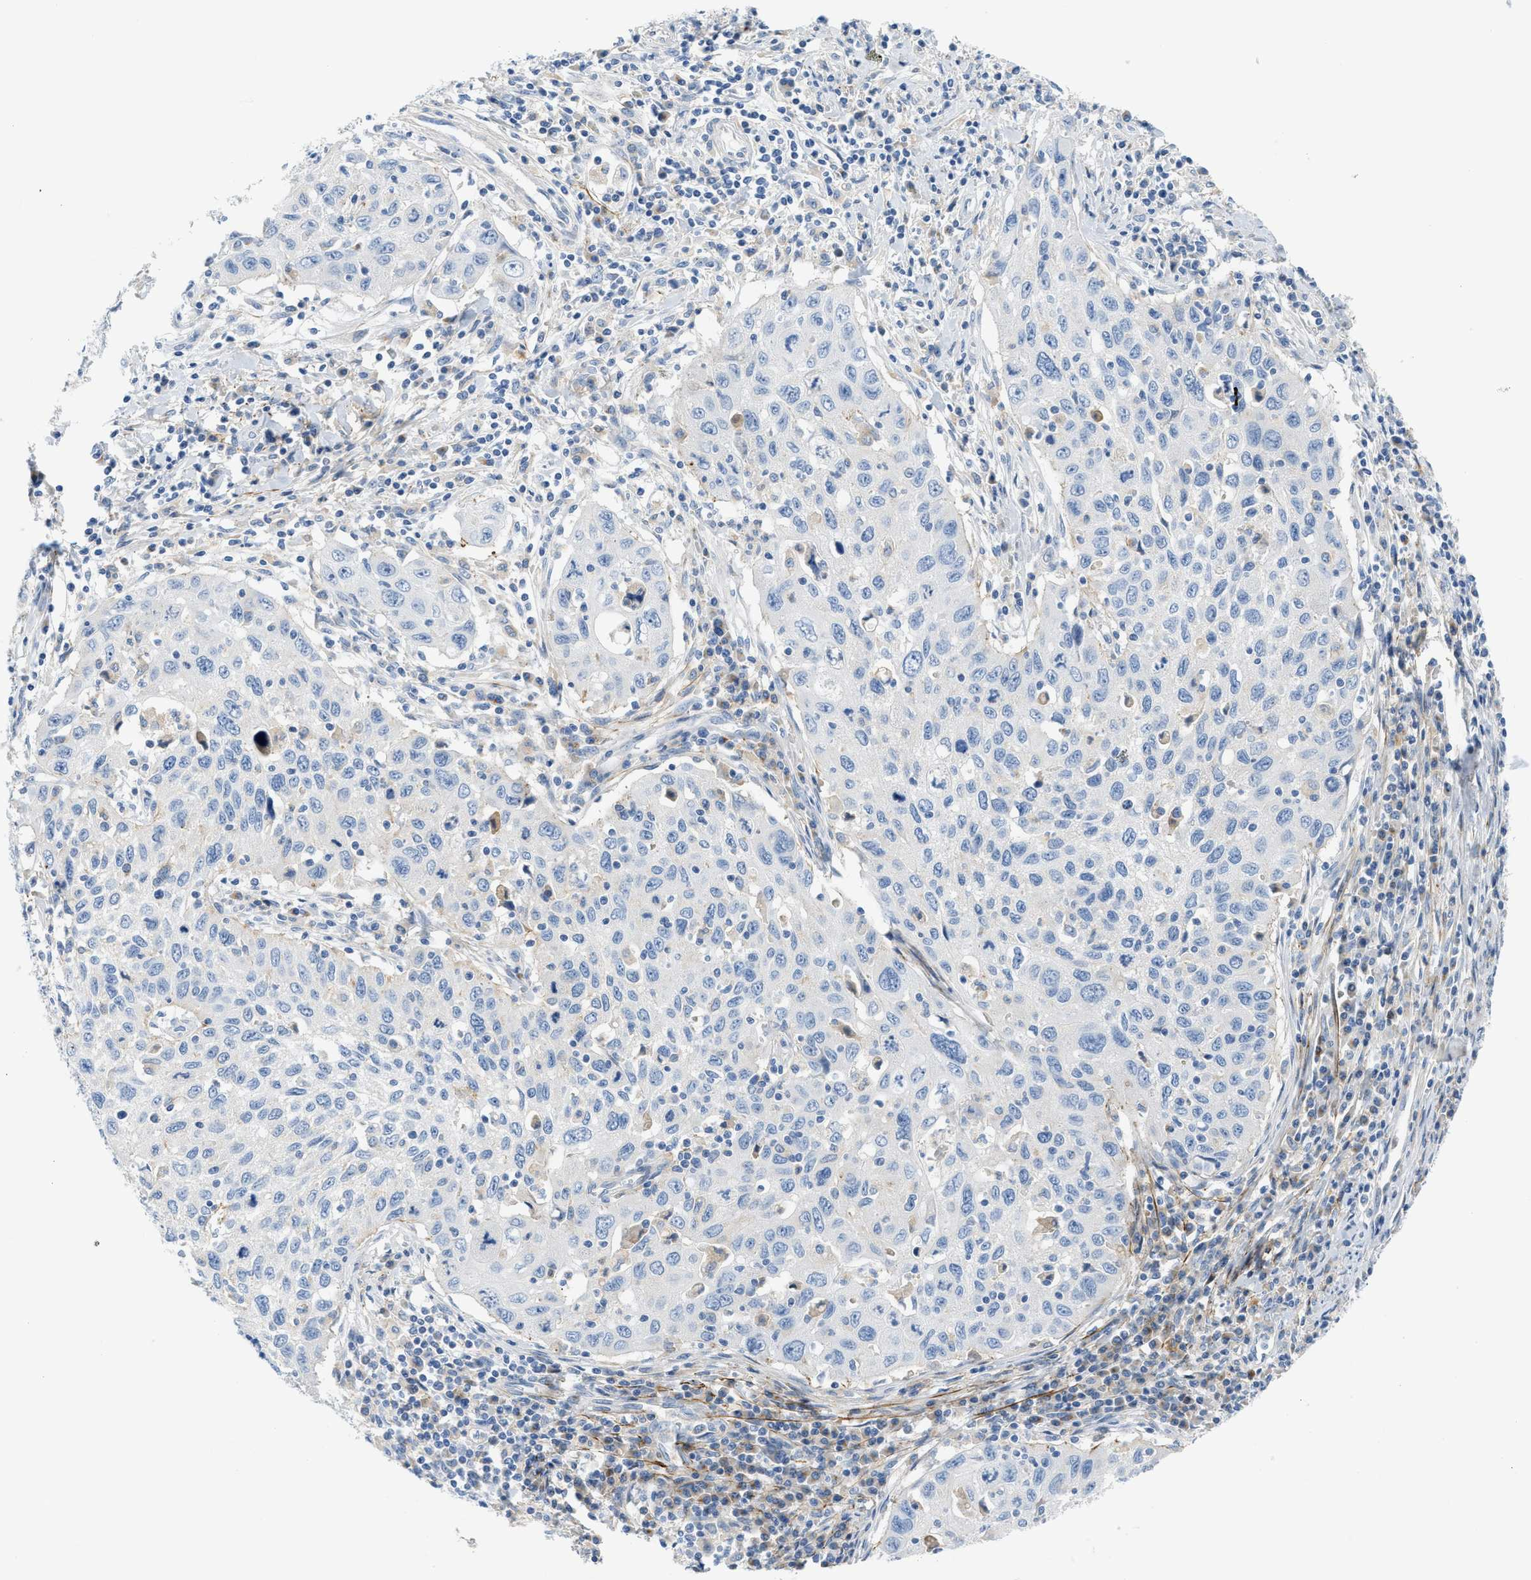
{"staining": {"intensity": "negative", "quantity": "none", "location": "none"}, "tissue": "cervical cancer", "cell_type": "Tumor cells", "image_type": "cancer", "snomed": [{"axis": "morphology", "description": "Squamous cell carcinoma, NOS"}, {"axis": "topography", "description": "Cervix"}], "caption": "Image shows no significant protein expression in tumor cells of squamous cell carcinoma (cervical). (DAB immunohistochemistry (IHC), high magnification).", "gene": "LMBRD1", "patient": {"sex": "female", "age": 53}}